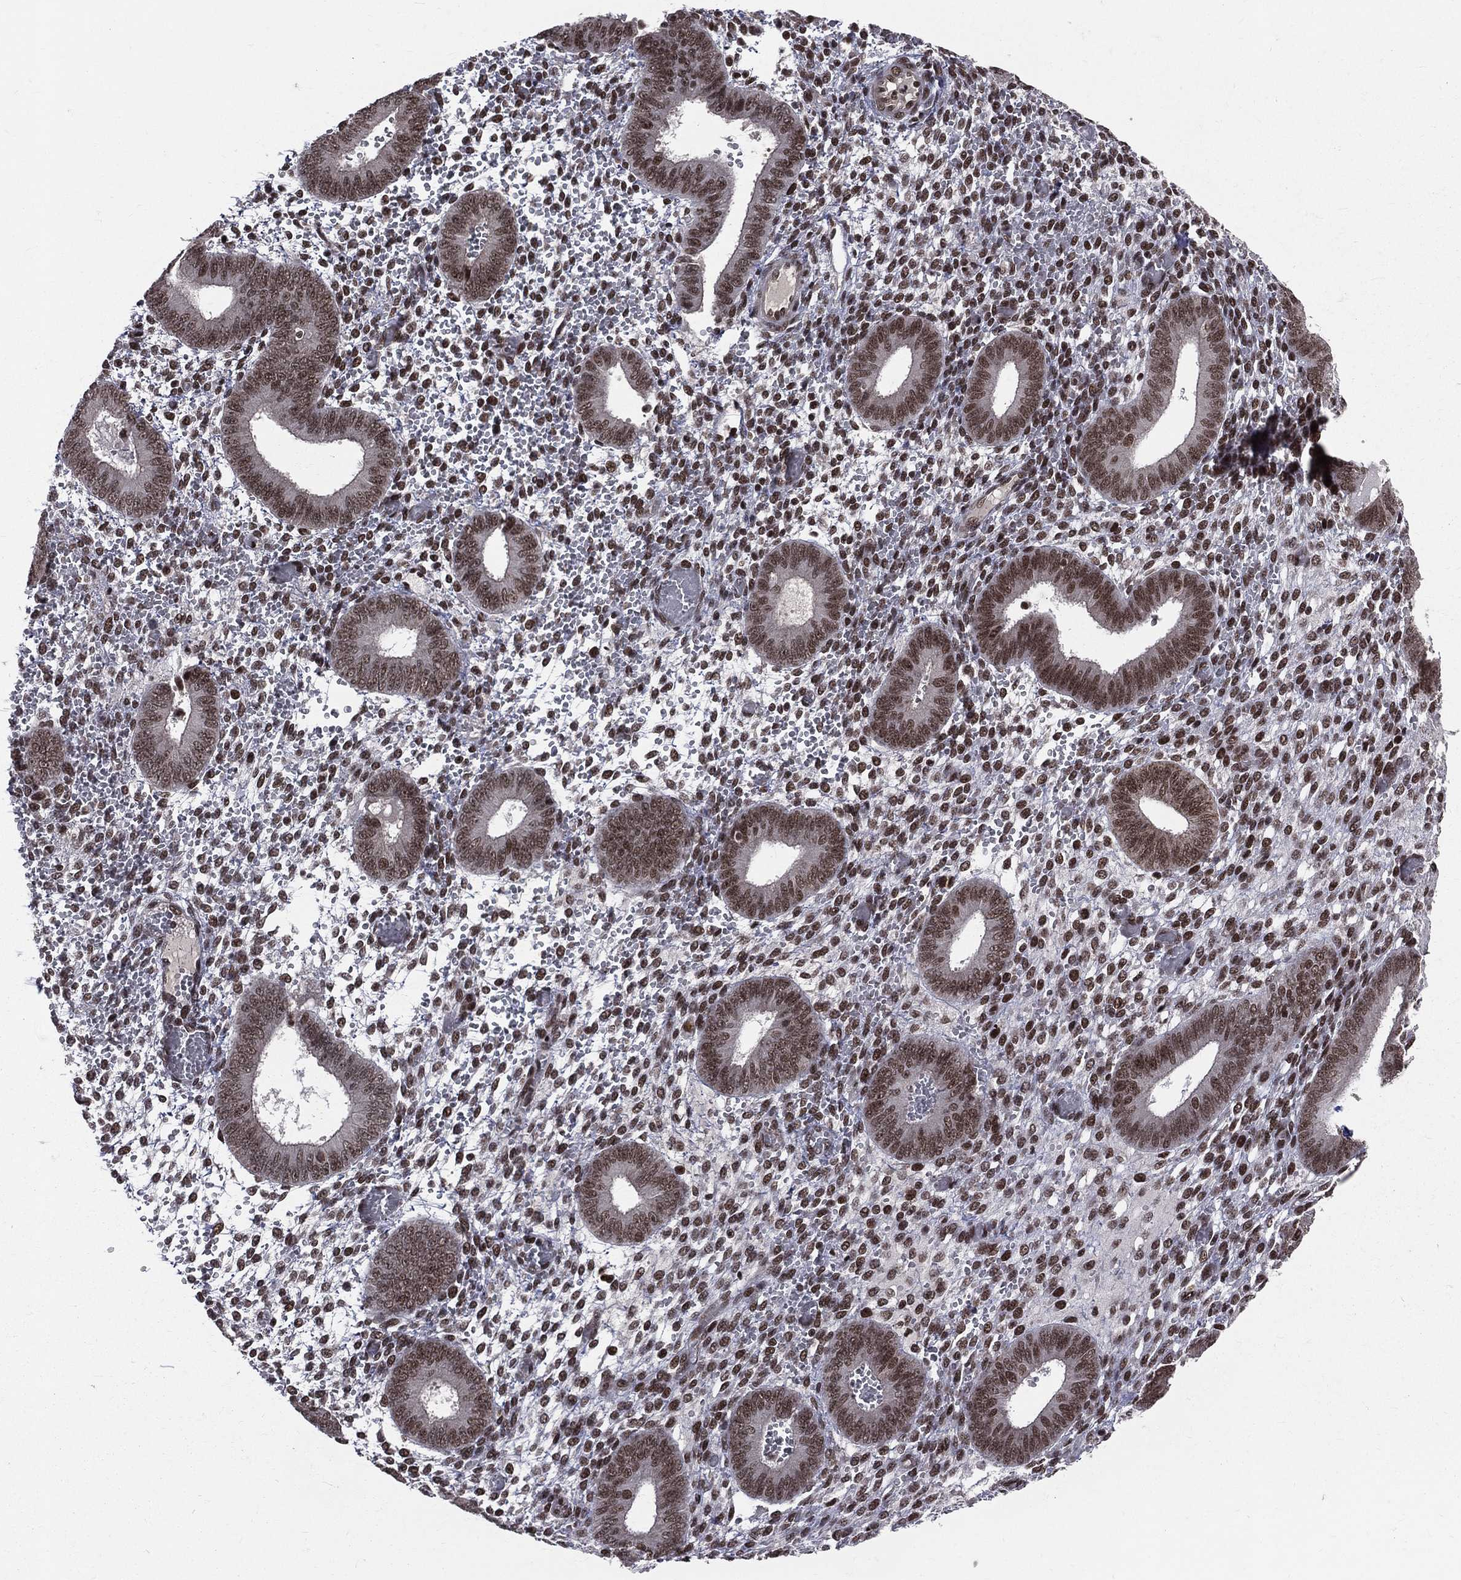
{"staining": {"intensity": "strong", "quantity": ">75%", "location": "nuclear"}, "tissue": "endometrium", "cell_type": "Cells in endometrial stroma", "image_type": "normal", "snomed": [{"axis": "morphology", "description": "Normal tissue, NOS"}, {"axis": "topography", "description": "Endometrium"}], "caption": "The histopathology image shows immunohistochemical staining of unremarkable endometrium. There is strong nuclear staining is appreciated in approximately >75% of cells in endometrial stroma.", "gene": "SMC3", "patient": {"sex": "female", "age": 42}}